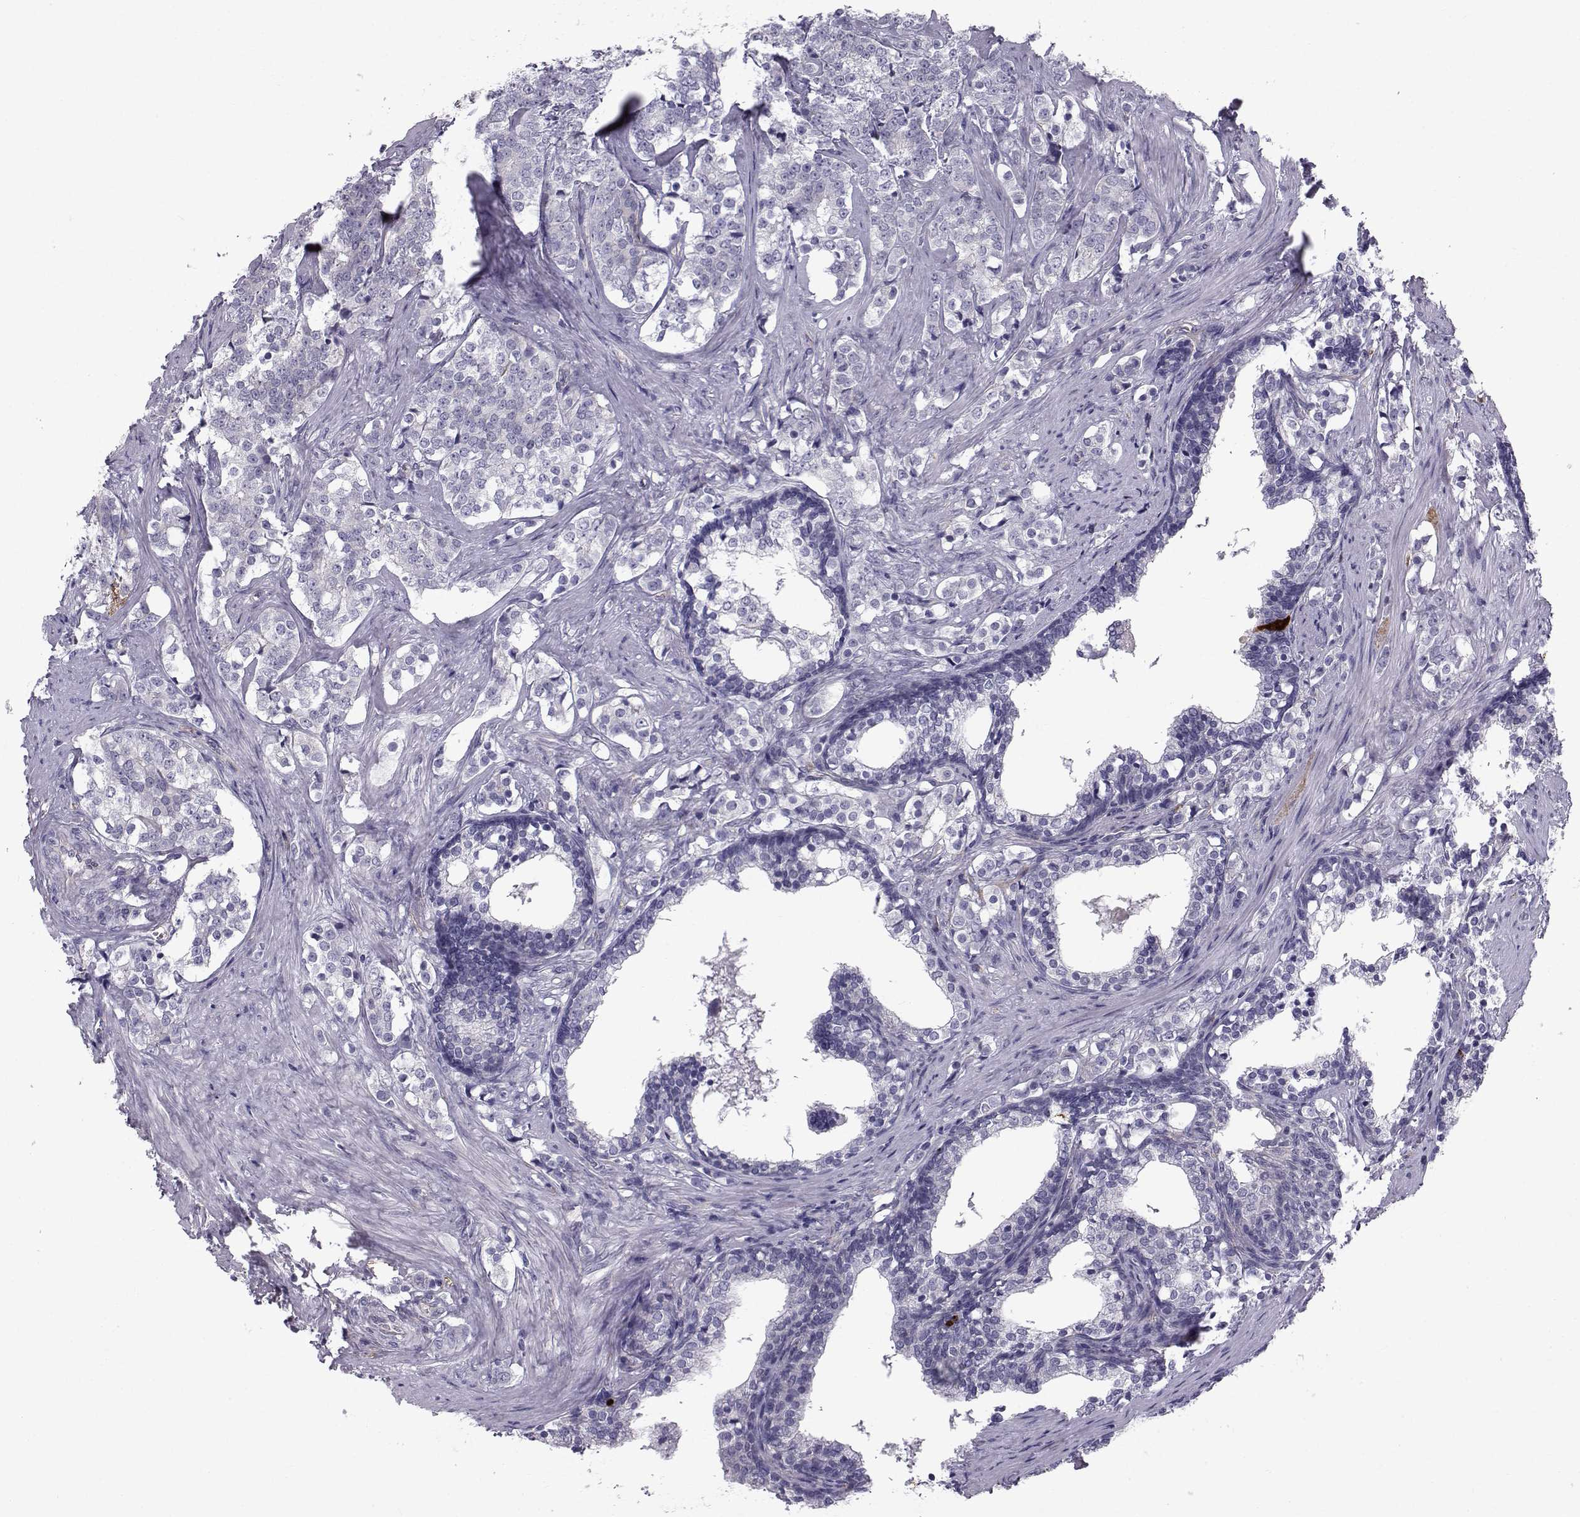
{"staining": {"intensity": "strong", "quantity": "<25%", "location": "cytoplasmic/membranous"}, "tissue": "prostate cancer", "cell_type": "Tumor cells", "image_type": "cancer", "snomed": [{"axis": "morphology", "description": "Adenocarcinoma, NOS"}, {"axis": "topography", "description": "Prostate and seminal vesicle, NOS"}], "caption": "Prostate cancer (adenocarcinoma) tissue displays strong cytoplasmic/membranous staining in approximately <25% of tumor cells, visualized by immunohistochemistry. Immunohistochemistry stains the protein in brown and the nuclei are stained blue.", "gene": "QPCT", "patient": {"sex": "male", "age": 63}}